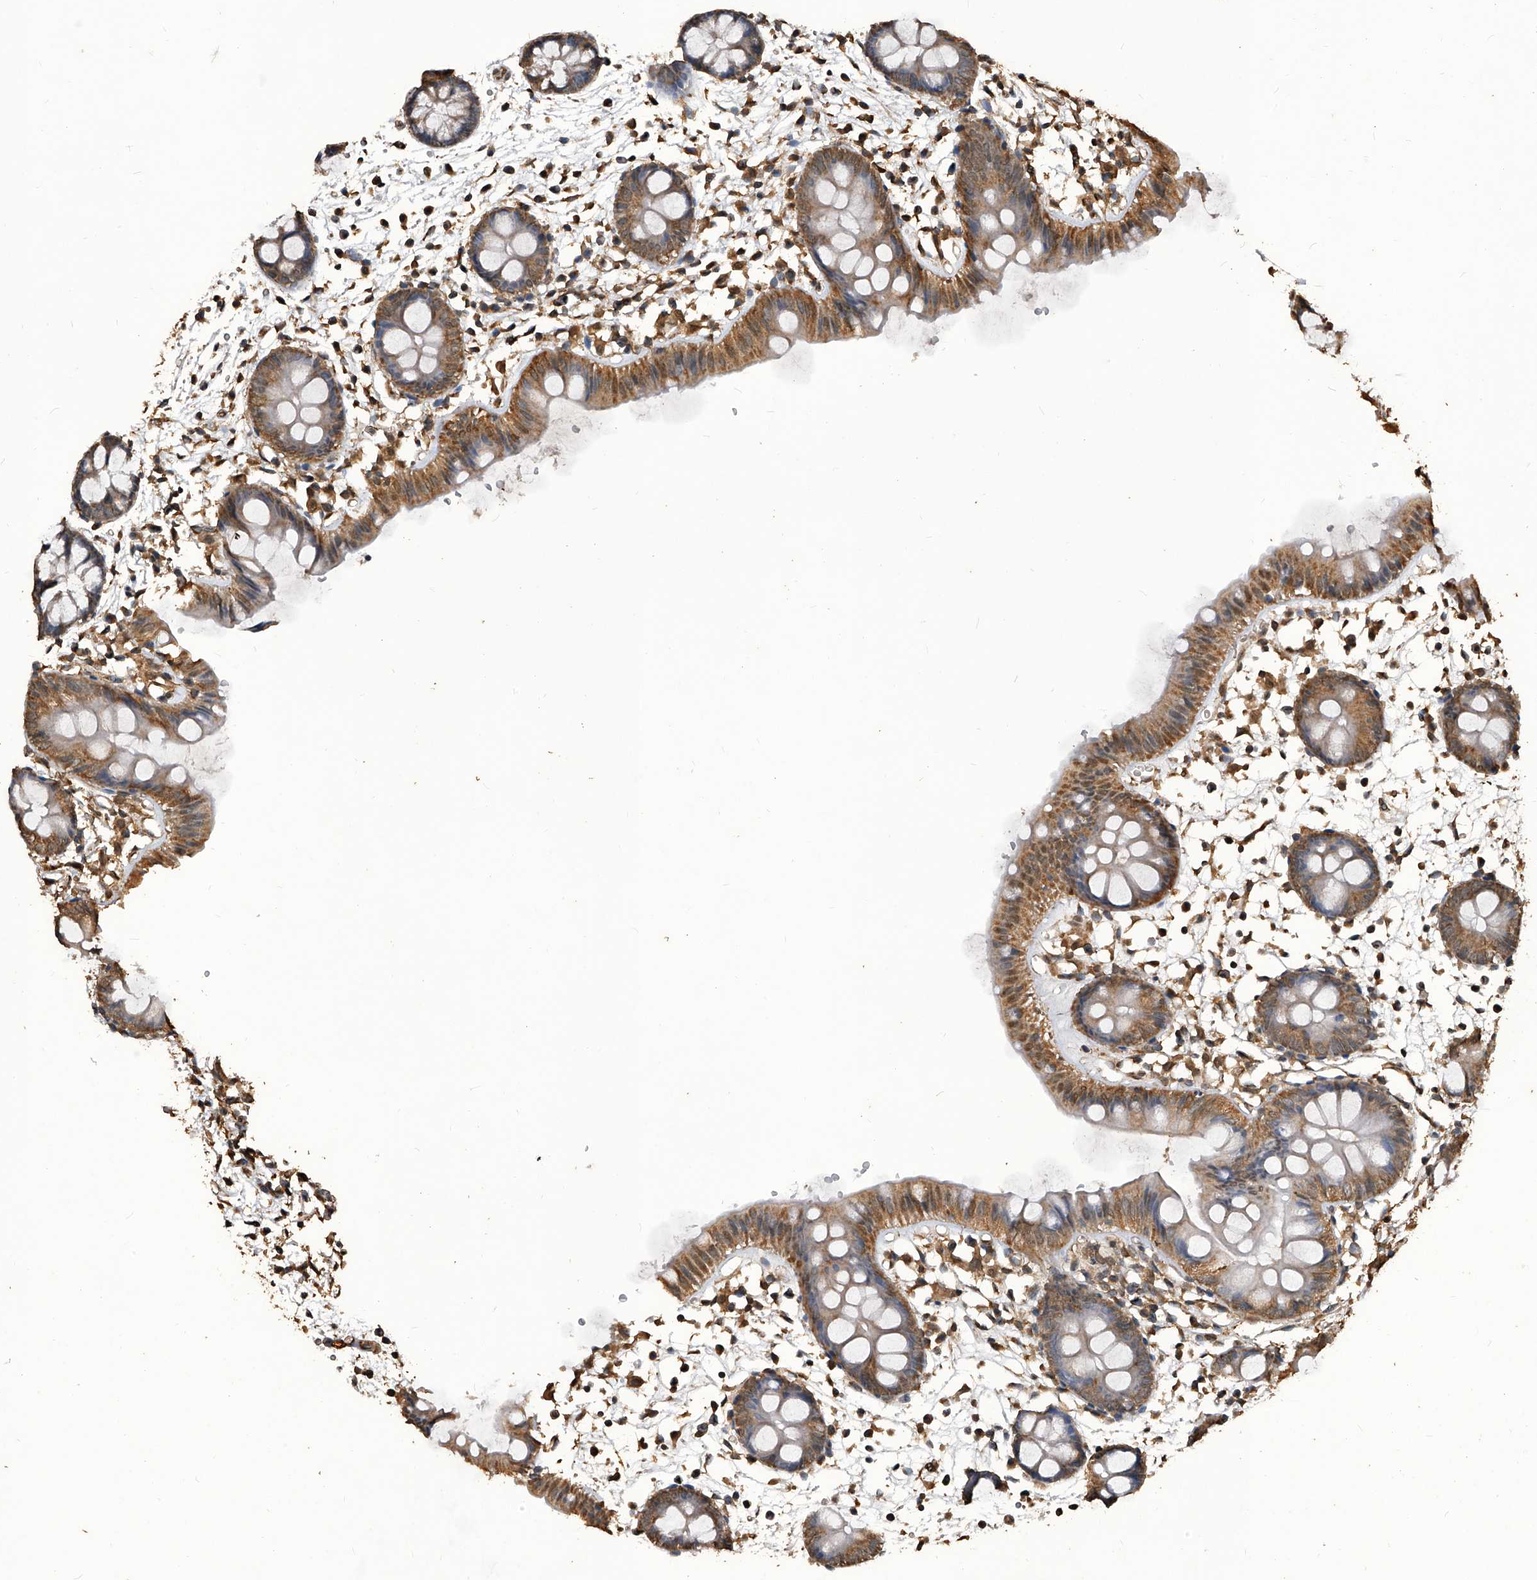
{"staining": {"intensity": "moderate", "quantity": ">75%", "location": "cytoplasmic/membranous"}, "tissue": "colon", "cell_type": "Endothelial cells", "image_type": "normal", "snomed": [{"axis": "morphology", "description": "Normal tissue, NOS"}, {"axis": "topography", "description": "Colon"}], "caption": "Immunohistochemistry of benign colon reveals medium levels of moderate cytoplasmic/membranous positivity in approximately >75% of endothelial cells.", "gene": "FBXL4", "patient": {"sex": "male", "age": 56}}